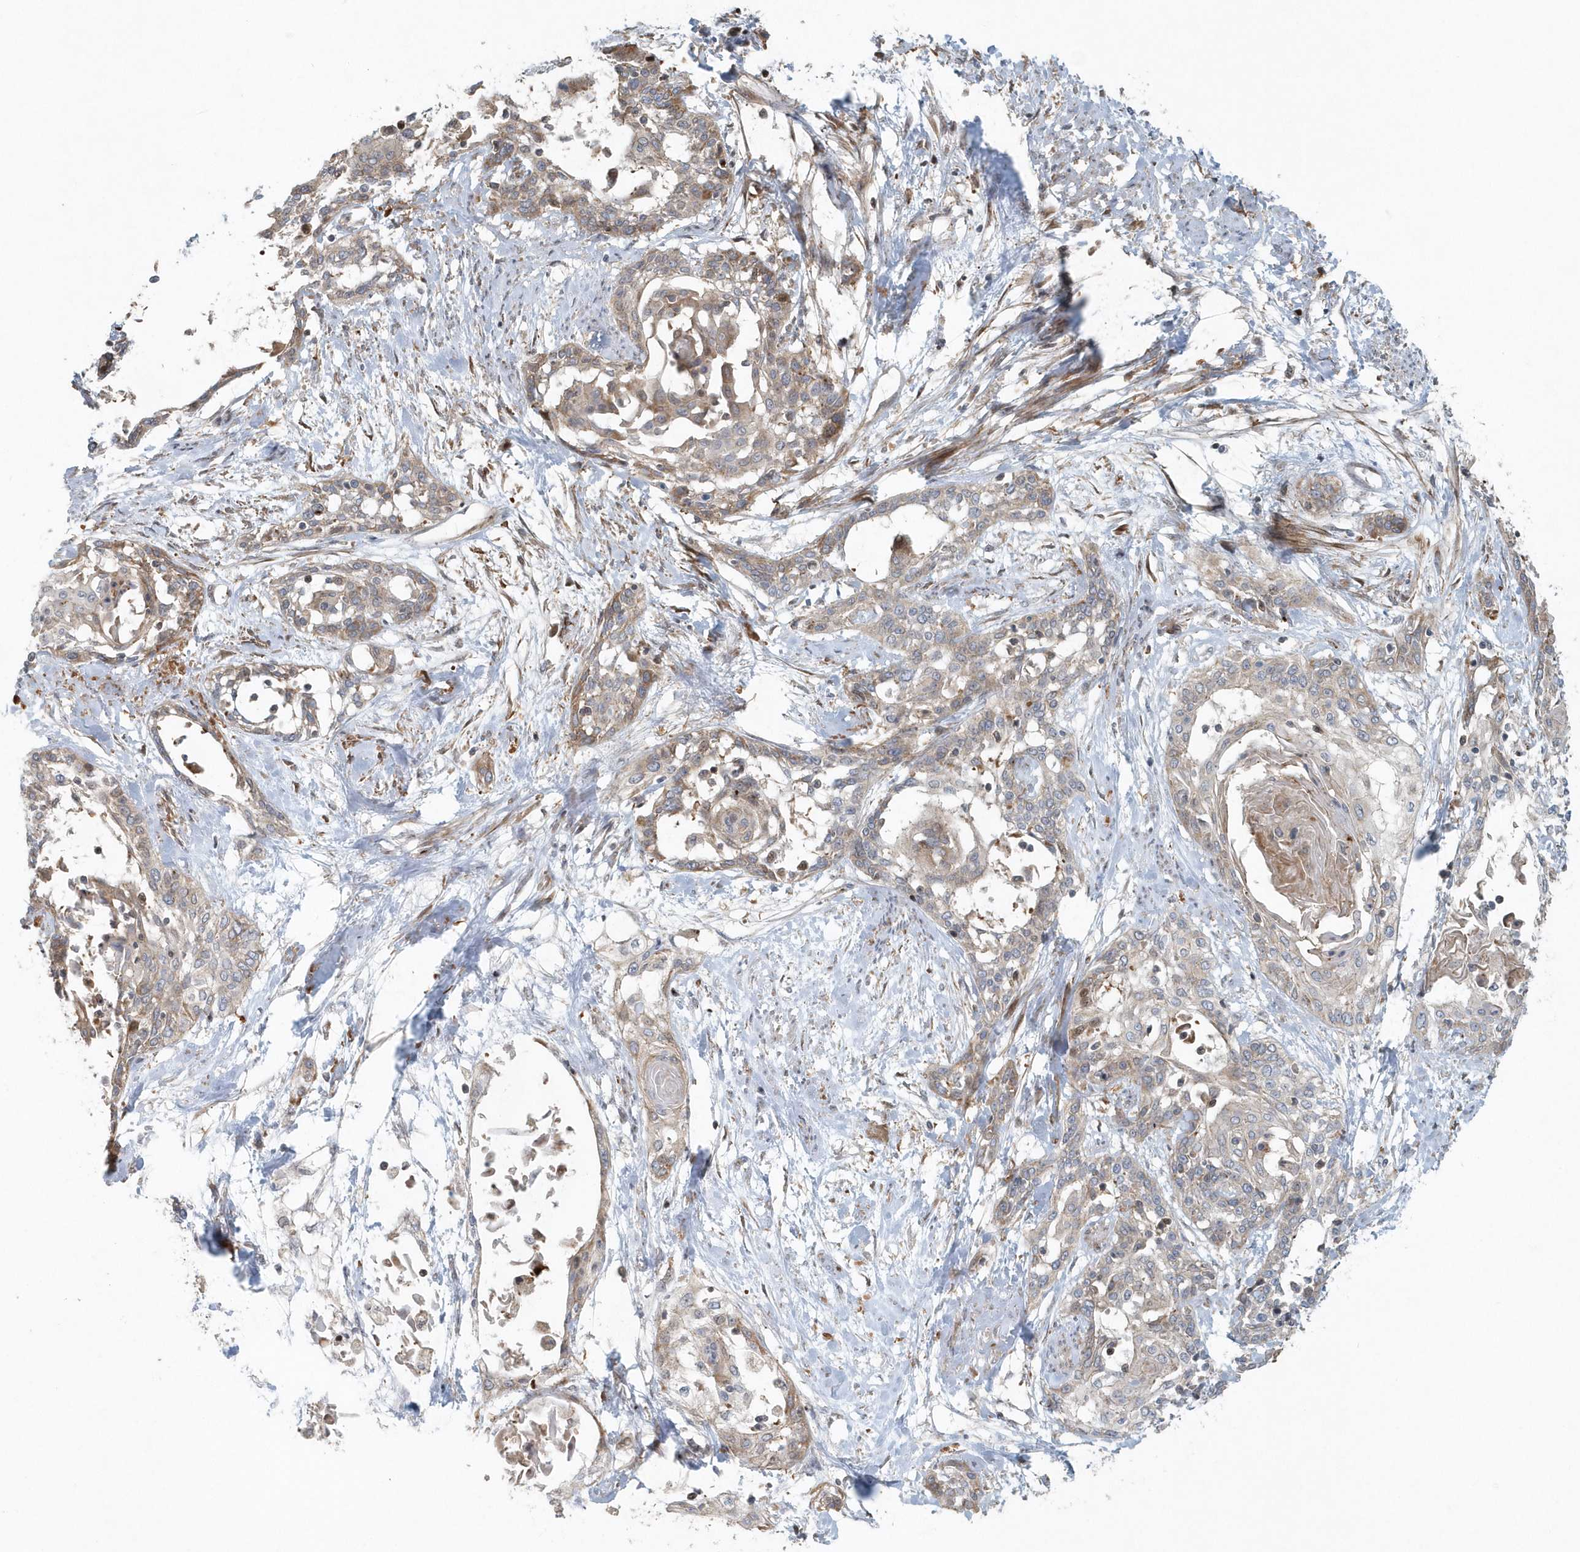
{"staining": {"intensity": "weak", "quantity": ">75%", "location": "cytoplasmic/membranous"}, "tissue": "cervical cancer", "cell_type": "Tumor cells", "image_type": "cancer", "snomed": [{"axis": "morphology", "description": "Squamous cell carcinoma, NOS"}, {"axis": "topography", "description": "Cervix"}], "caption": "Protein staining shows weak cytoplasmic/membranous staining in approximately >75% of tumor cells in cervical squamous cell carcinoma. The staining is performed using DAB (3,3'-diaminobenzidine) brown chromogen to label protein expression. The nuclei are counter-stained blue using hematoxylin.", "gene": "MMUT", "patient": {"sex": "female", "age": 57}}